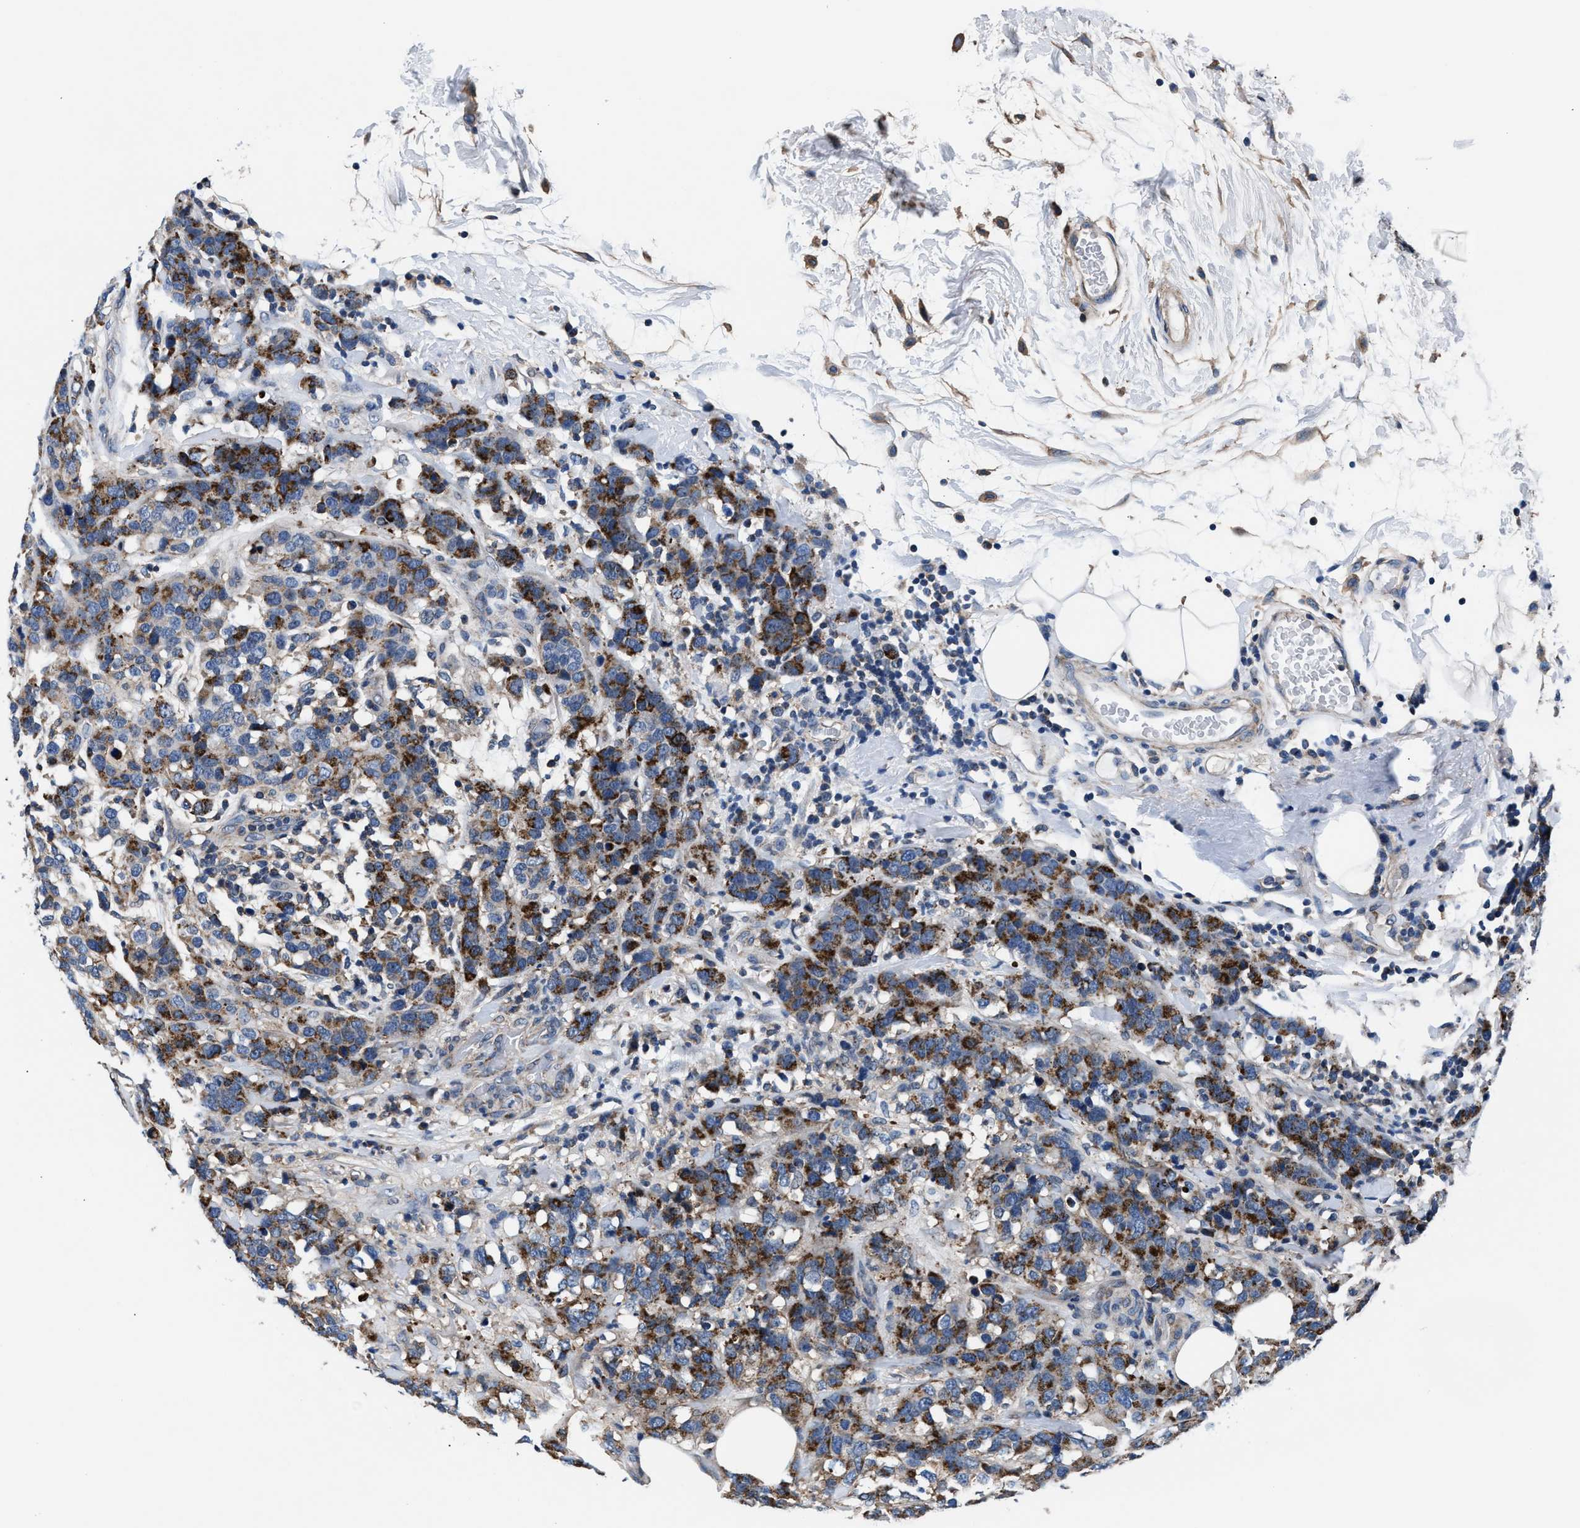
{"staining": {"intensity": "strong", "quantity": ">75%", "location": "cytoplasmic/membranous"}, "tissue": "breast cancer", "cell_type": "Tumor cells", "image_type": "cancer", "snomed": [{"axis": "morphology", "description": "Lobular carcinoma"}, {"axis": "topography", "description": "Breast"}], "caption": "Lobular carcinoma (breast) tissue shows strong cytoplasmic/membranous positivity in approximately >75% of tumor cells The staining was performed using DAB (3,3'-diaminobenzidine), with brown indicating positive protein expression. Nuclei are stained blue with hematoxylin.", "gene": "NKTR", "patient": {"sex": "female", "age": 59}}